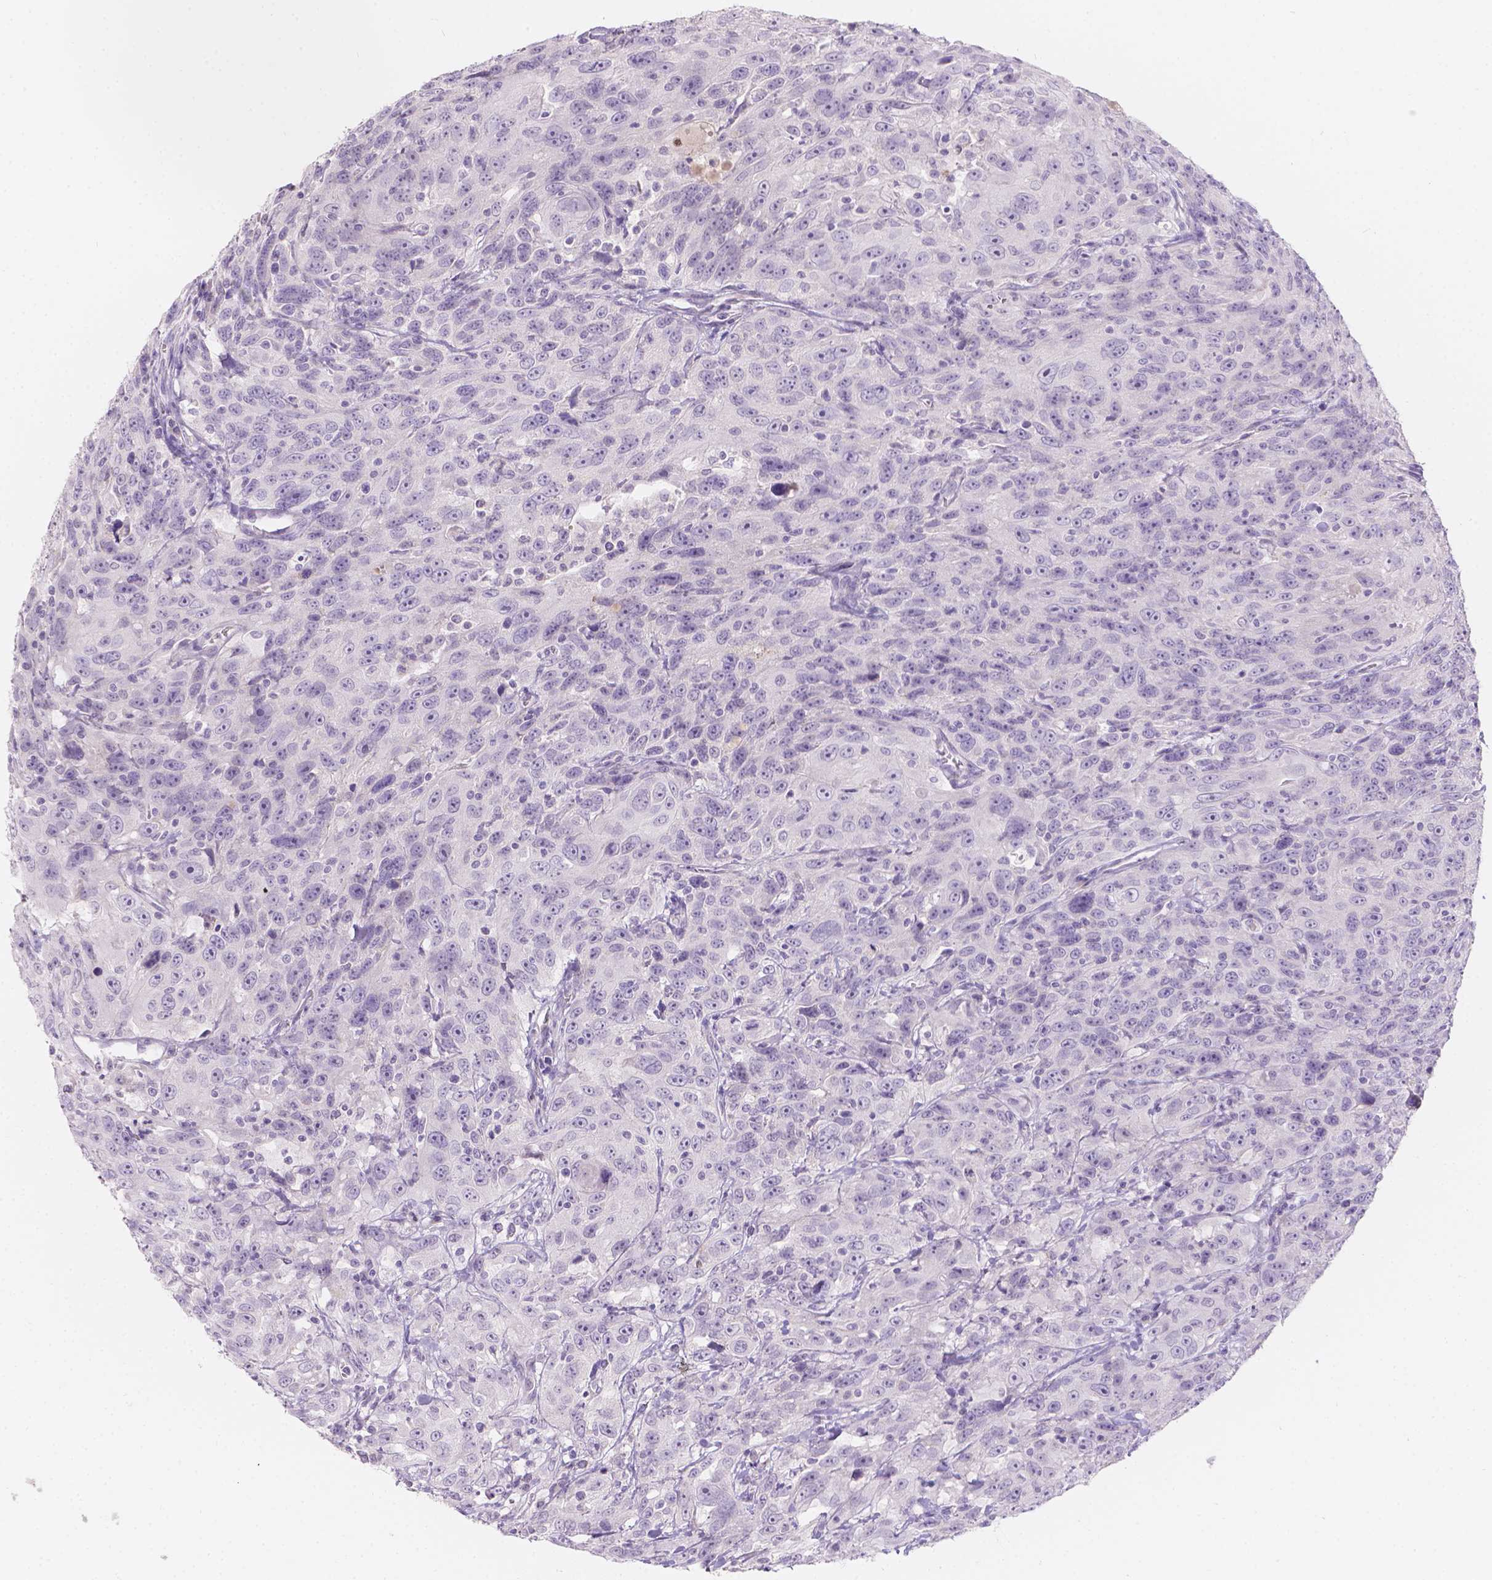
{"staining": {"intensity": "negative", "quantity": "none", "location": "none"}, "tissue": "urothelial cancer", "cell_type": "Tumor cells", "image_type": "cancer", "snomed": [{"axis": "morphology", "description": "Urothelial carcinoma, NOS"}, {"axis": "morphology", "description": "Urothelial carcinoma, High grade"}, {"axis": "topography", "description": "Urinary bladder"}], "caption": "High magnification brightfield microscopy of transitional cell carcinoma stained with DAB (3,3'-diaminobenzidine) (brown) and counterstained with hematoxylin (blue): tumor cells show no significant expression.", "gene": "HTN3", "patient": {"sex": "female", "age": 73}}